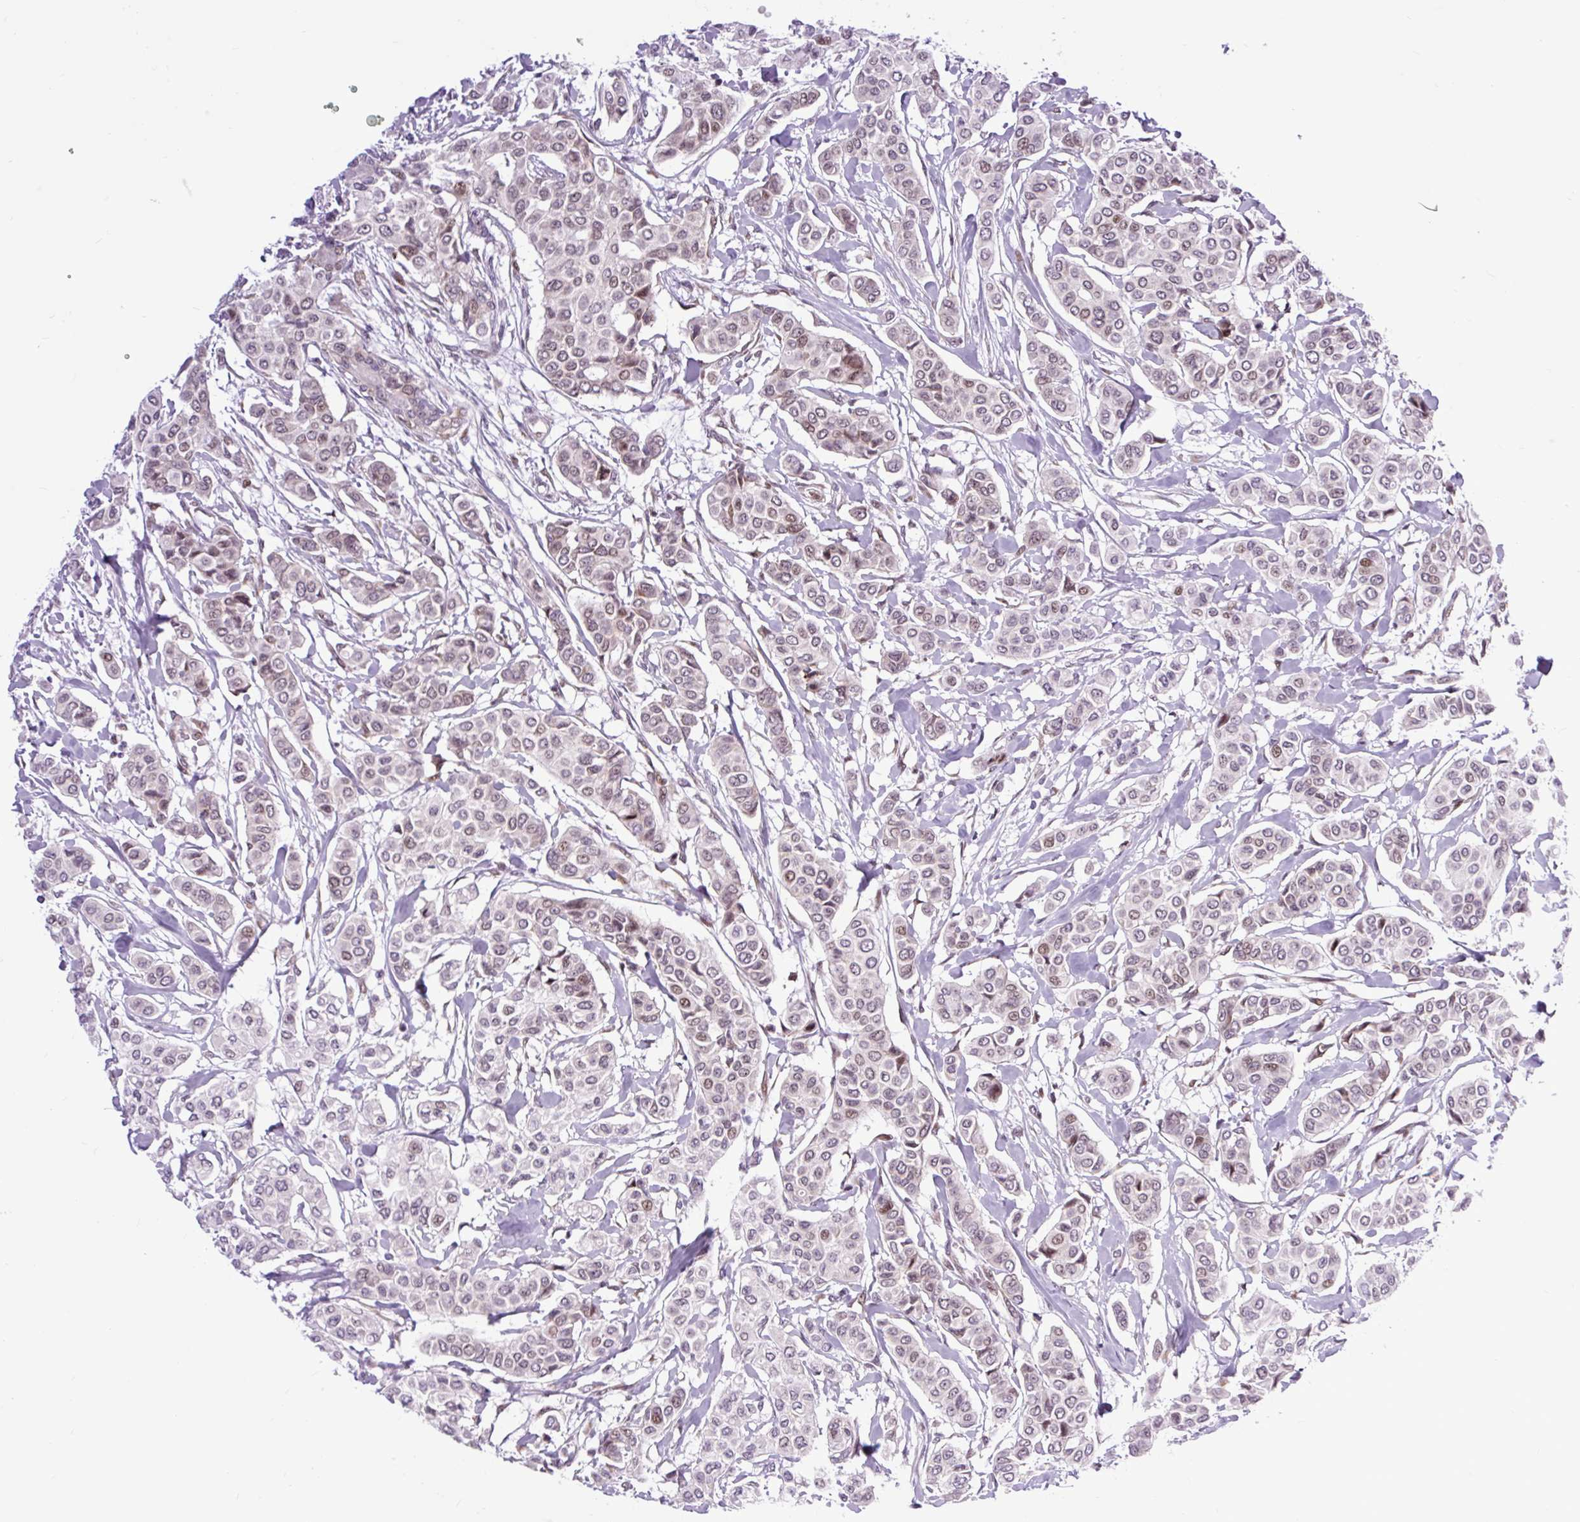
{"staining": {"intensity": "weak", "quantity": ">75%", "location": "nuclear"}, "tissue": "breast cancer", "cell_type": "Tumor cells", "image_type": "cancer", "snomed": [{"axis": "morphology", "description": "Lobular carcinoma"}, {"axis": "topography", "description": "Breast"}], "caption": "Protein staining of lobular carcinoma (breast) tissue displays weak nuclear expression in about >75% of tumor cells.", "gene": "CLK2", "patient": {"sex": "female", "age": 51}}